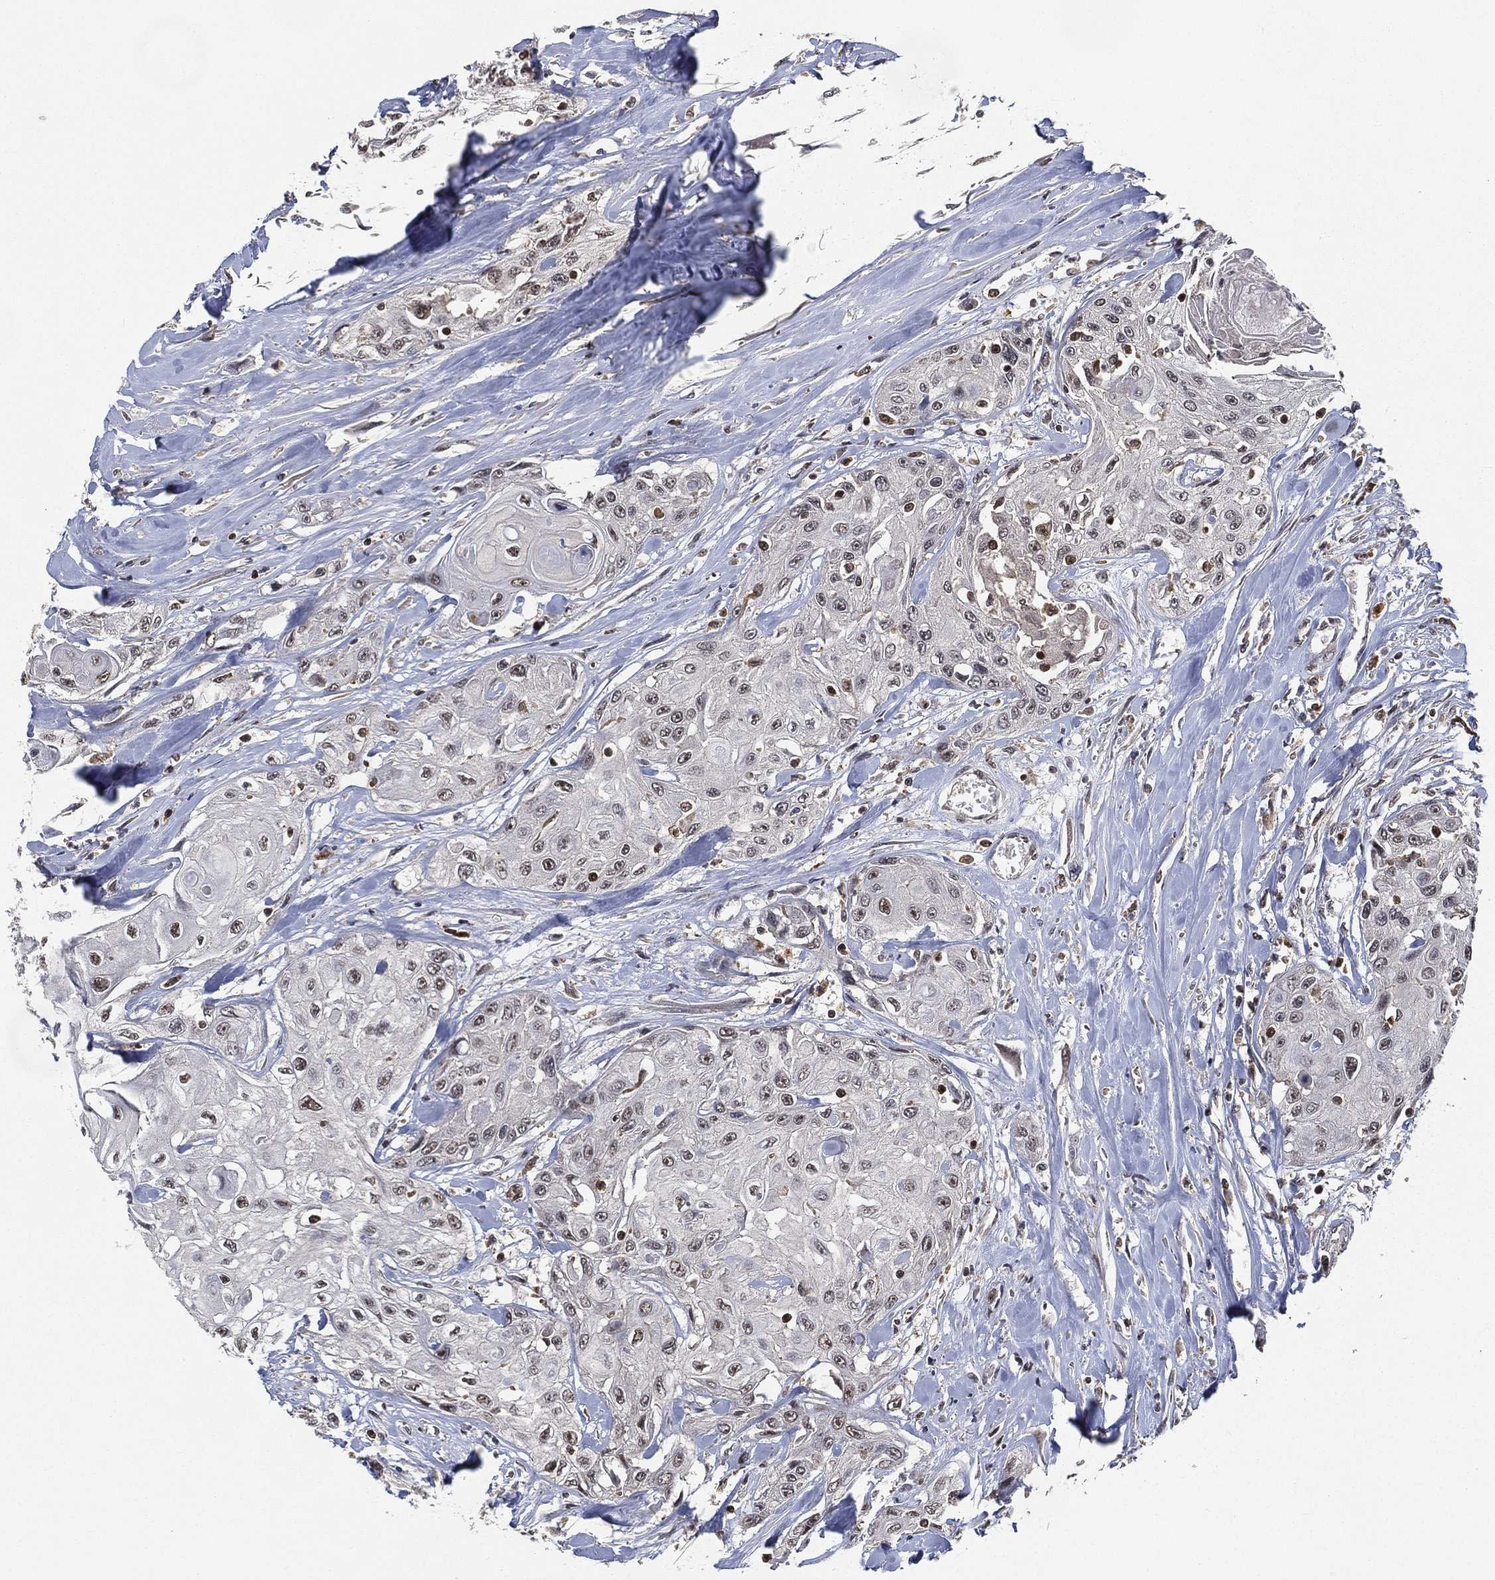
{"staining": {"intensity": "moderate", "quantity": "<25%", "location": "nuclear"}, "tissue": "head and neck cancer", "cell_type": "Tumor cells", "image_type": "cancer", "snomed": [{"axis": "morphology", "description": "Normal tissue, NOS"}, {"axis": "morphology", "description": "Squamous cell carcinoma, NOS"}, {"axis": "topography", "description": "Oral tissue"}, {"axis": "topography", "description": "Peripheral nerve tissue"}, {"axis": "topography", "description": "Head-Neck"}], "caption": "A histopathology image of head and neck squamous cell carcinoma stained for a protein displays moderate nuclear brown staining in tumor cells. (brown staining indicates protein expression, while blue staining denotes nuclei).", "gene": "WDR26", "patient": {"sex": "female", "age": 59}}